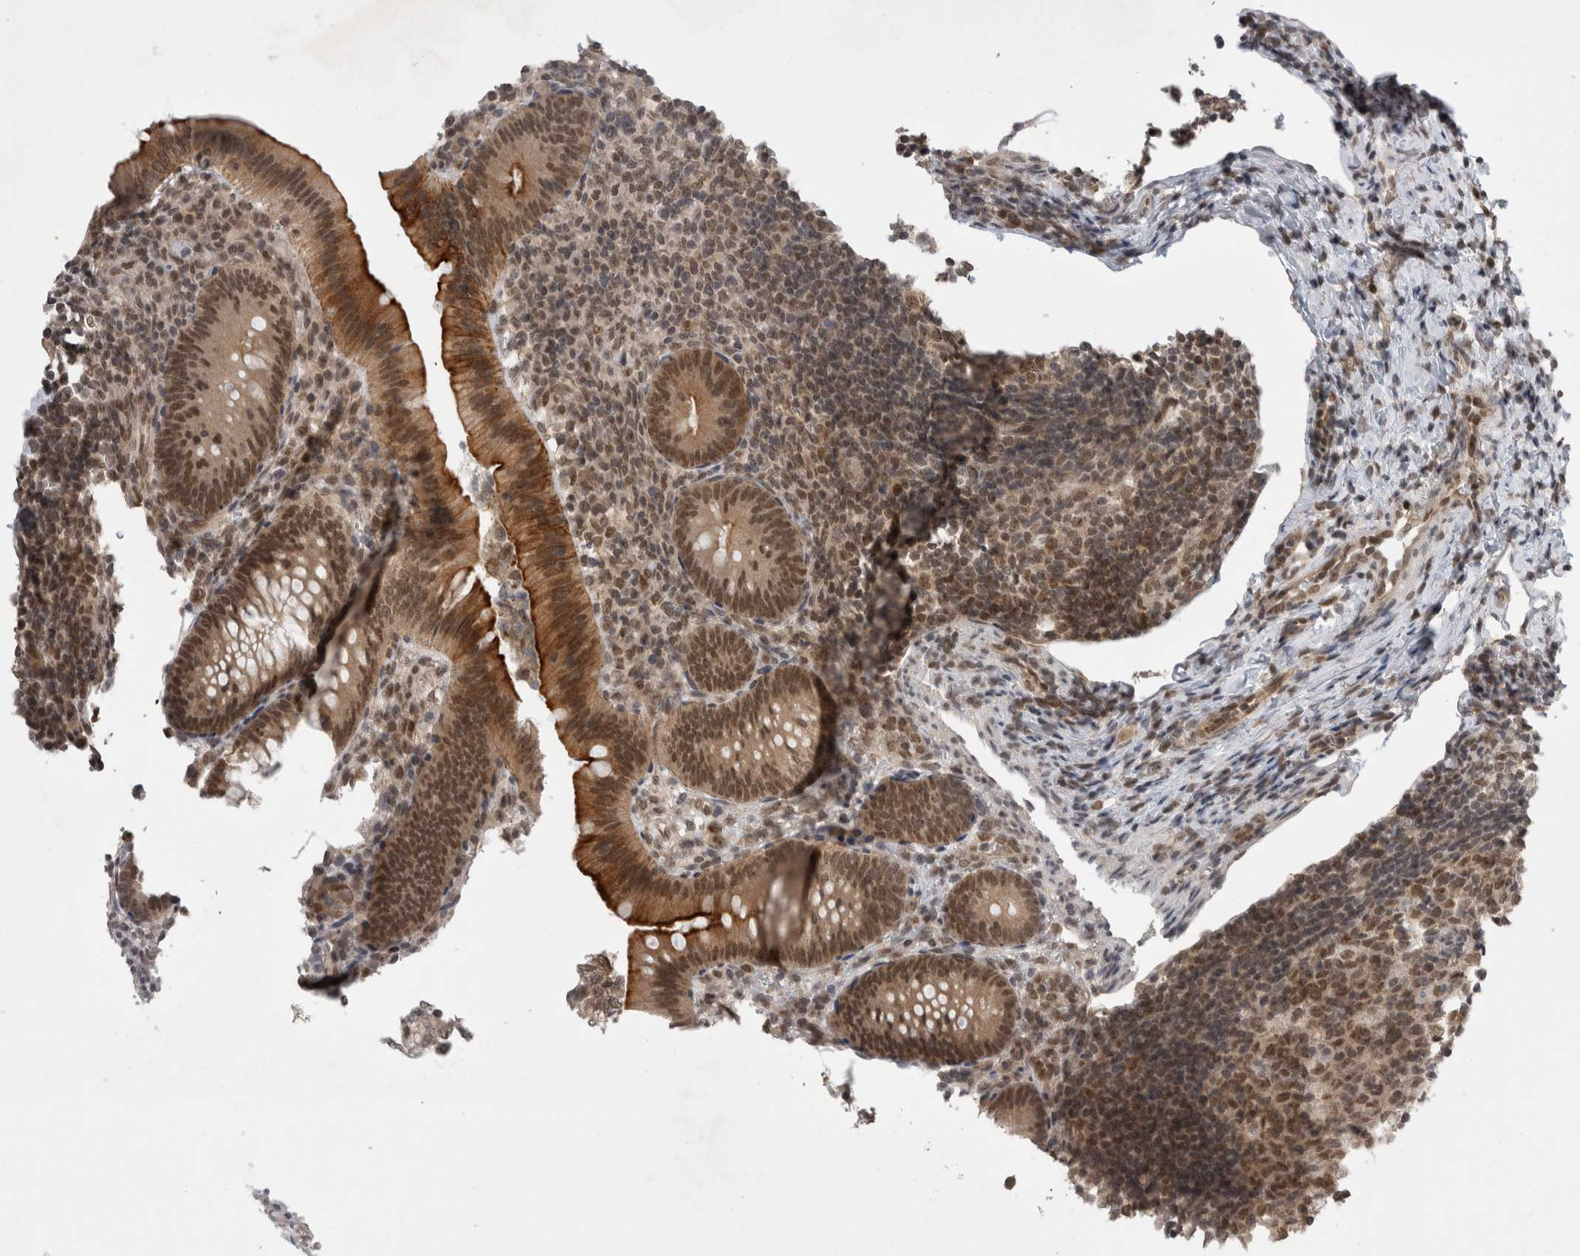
{"staining": {"intensity": "strong", "quantity": ">75%", "location": "cytoplasmic/membranous,nuclear"}, "tissue": "appendix", "cell_type": "Glandular cells", "image_type": "normal", "snomed": [{"axis": "morphology", "description": "Normal tissue, NOS"}, {"axis": "topography", "description": "Appendix"}], "caption": "Immunohistochemical staining of unremarkable human appendix displays >75% levels of strong cytoplasmic/membranous,nuclear protein staining in approximately >75% of glandular cells. Nuclei are stained in blue.", "gene": "ZNF341", "patient": {"sex": "male", "age": 1}}